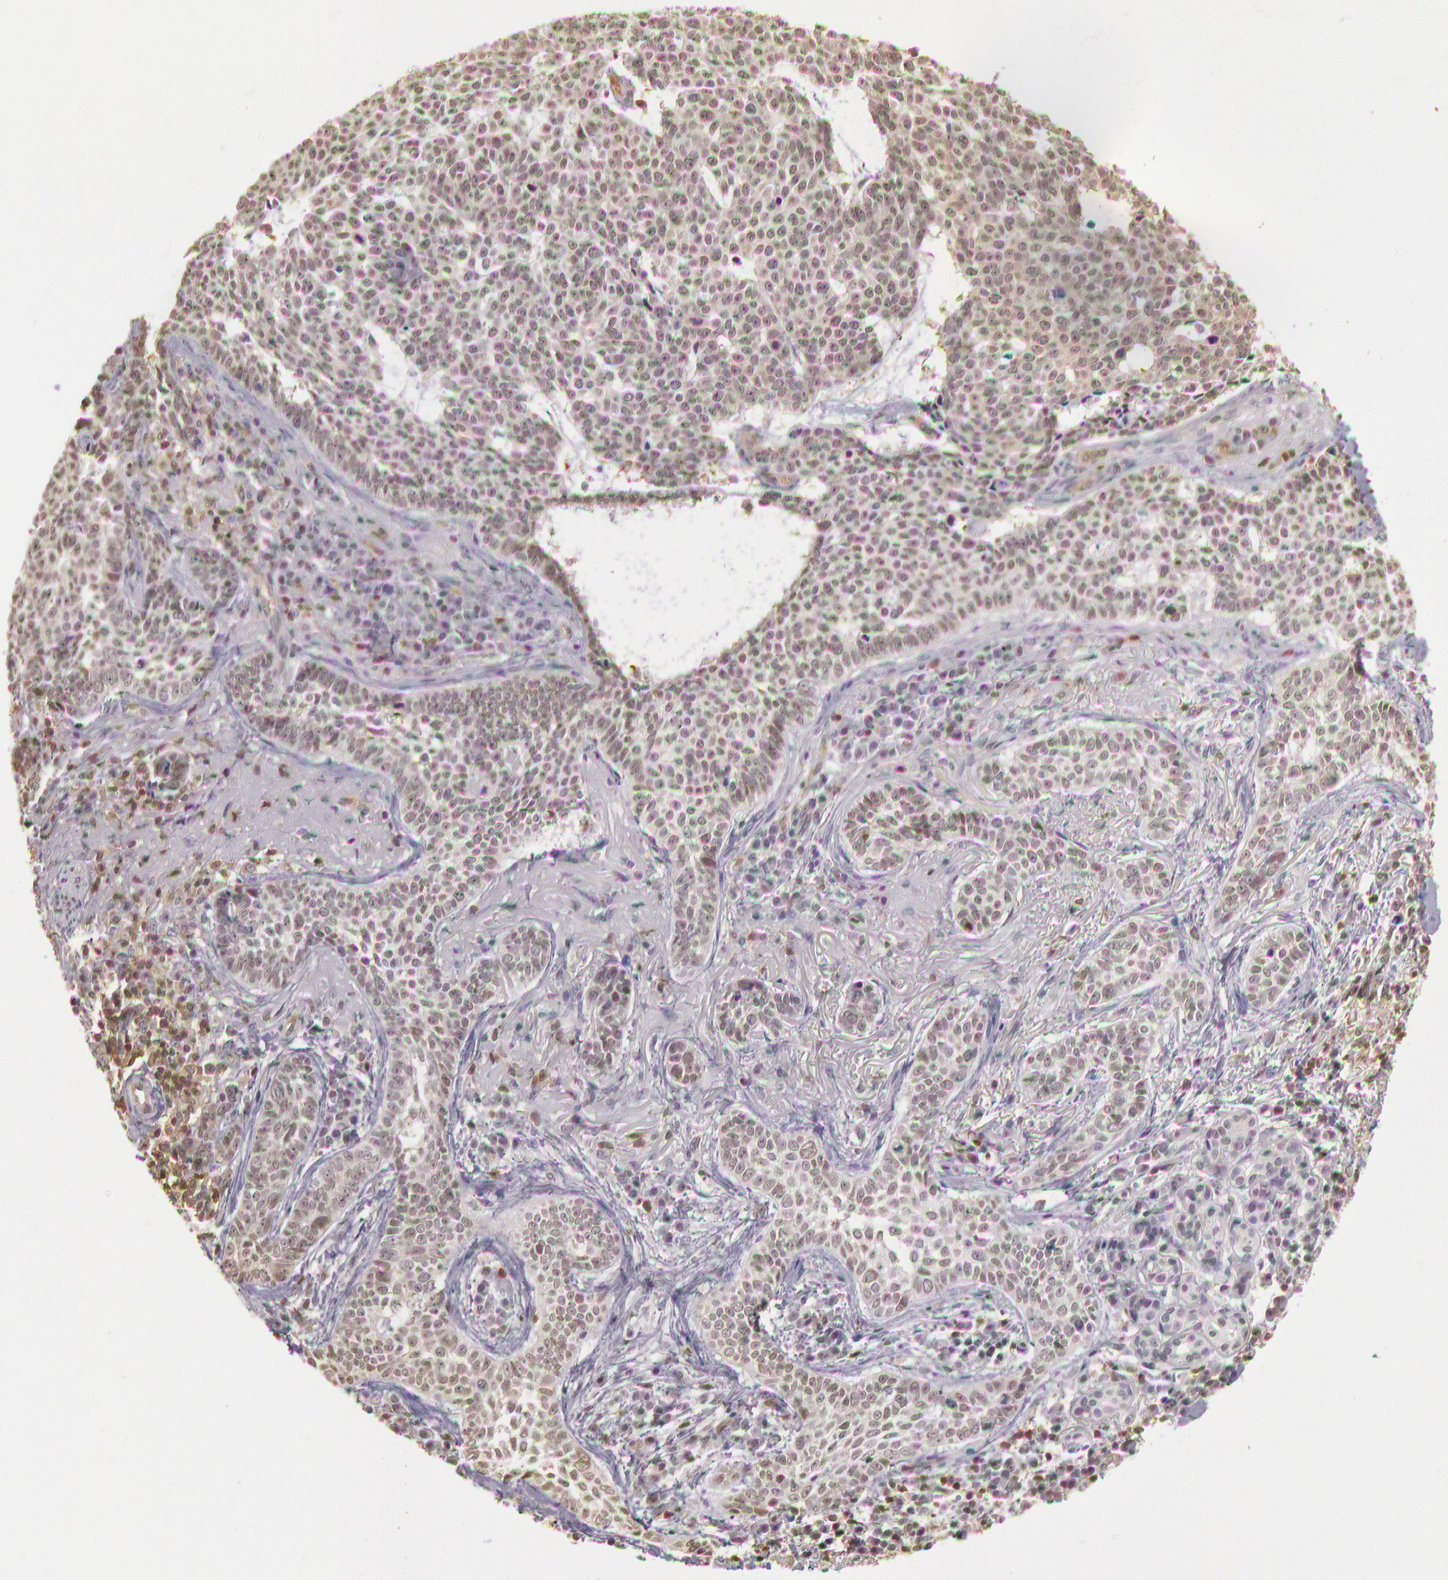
{"staining": {"intensity": "weak", "quantity": "25%-75%", "location": "cytoplasmic/membranous"}, "tissue": "skin cancer", "cell_type": "Tumor cells", "image_type": "cancer", "snomed": [{"axis": "morphology", "description": "Basal cell carcinoma"}, {"axis": "topography", "description": "Skin"}], "caption": "Immunohistochemistry (IHC) (DAB (3,3'-diaminobenzidine)) staining of basal cell carcinoma (skin) displays weak cytoplasmic/membranous protein staining in about 25%-75% of tumor cells. The protein of interest is shown in brown color, while the nuclei are stained blue.", "gene": "HIF1A", "patient": {"sex": "female", "age": 89}}